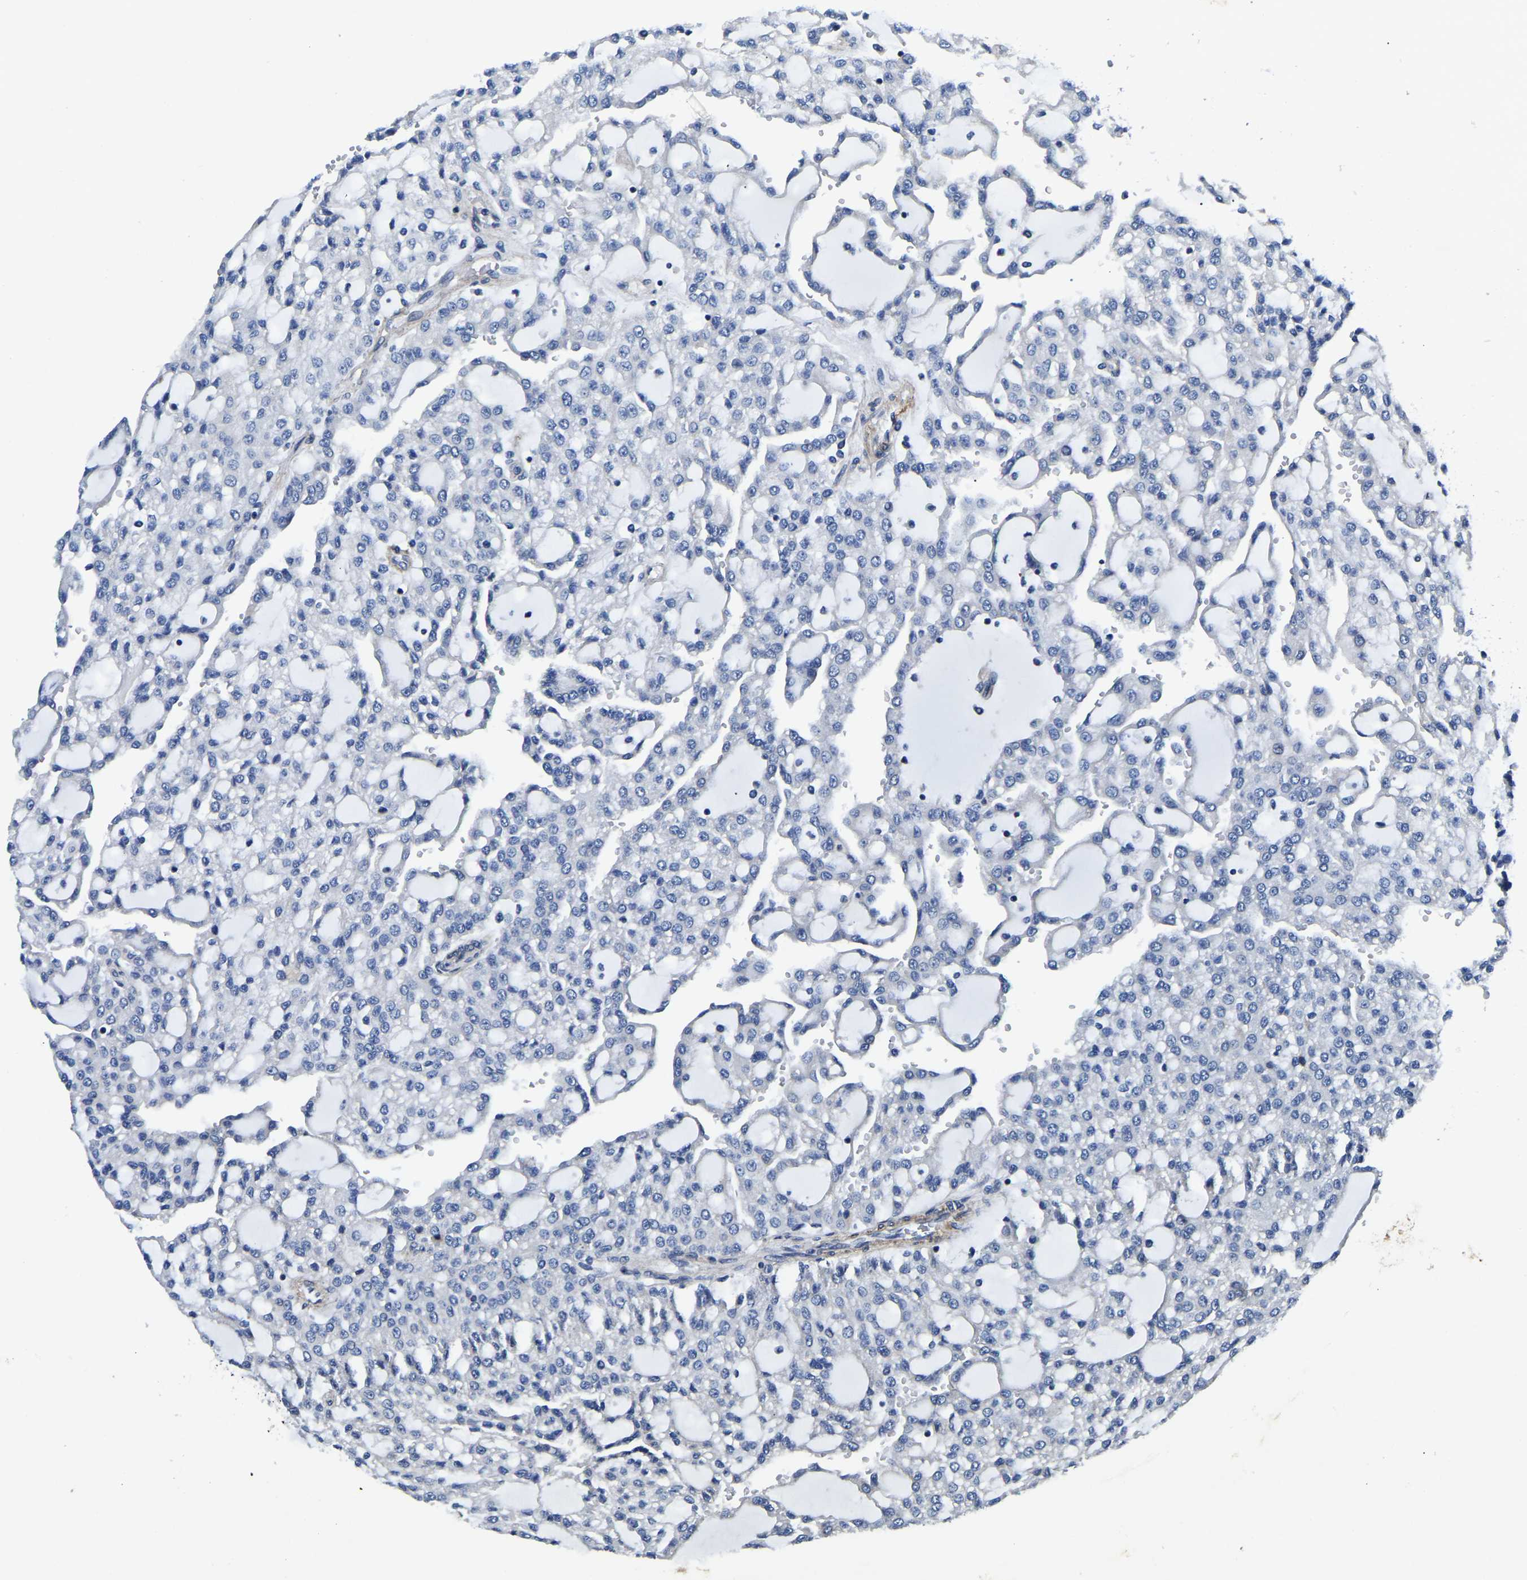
{"staining": {"intensity": "negative", "quantity": "none", "location": "none"}, "tissue": "renal cancer", "cell_type": "Tumor cells", "image_type": "cancer", "snomed": [{"axis": "morphology", "description": "Adenocarcinoma, NOS"}, {"axis": "topography", "description": "Kidney"}], "caption": "DAB (3,3'-diaminobenzidine) immunohistochemical staining of human renal cancer (adenocarcinoma) reveals no significant positivity in tumor cells.", "gene": "KCTD17", "patient": {"sex": "male", "age": 63}}